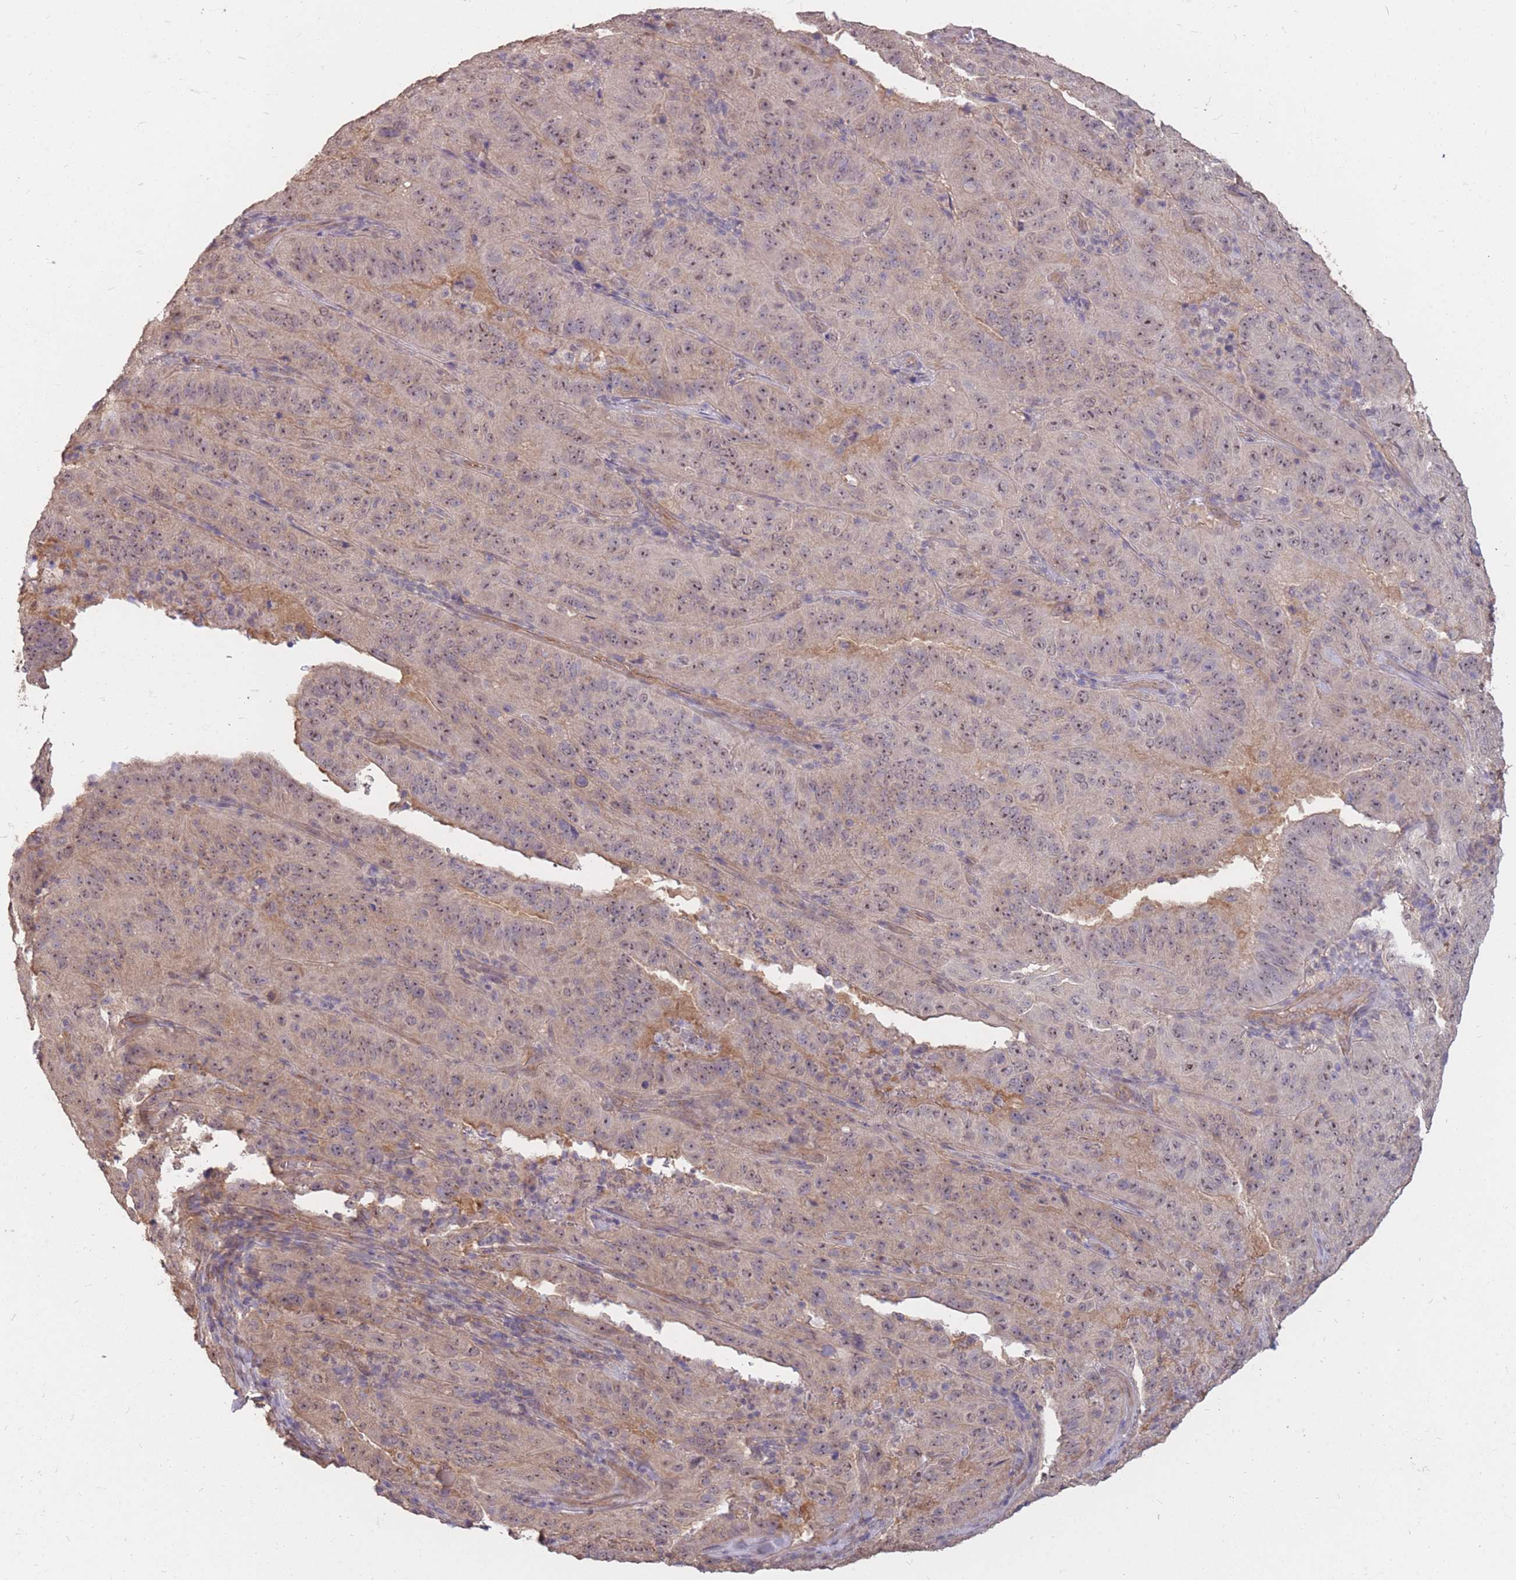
{"staining": {"intensity": "weak", "quantity": "25%-75%", "location": "nuclear"}, "tissue": "pancreatic cancer", "cell_type": "Tumor cells", "image_type": "cancer", "snomed": [{"axis": "morphology", "description": "Adenocarcinoma, NOS"}, {"axis": "topography", "description": "Pancreas"}], "caption": "There is low levels of weak nuclear positivity in tumor cells of pancreatic cancer (adenocarcinoma), as demonstrated by immunohistochemical staining (brown color).", "gene": "DYNC1LI2", "patient": {"sex": "male", "age": 63}}